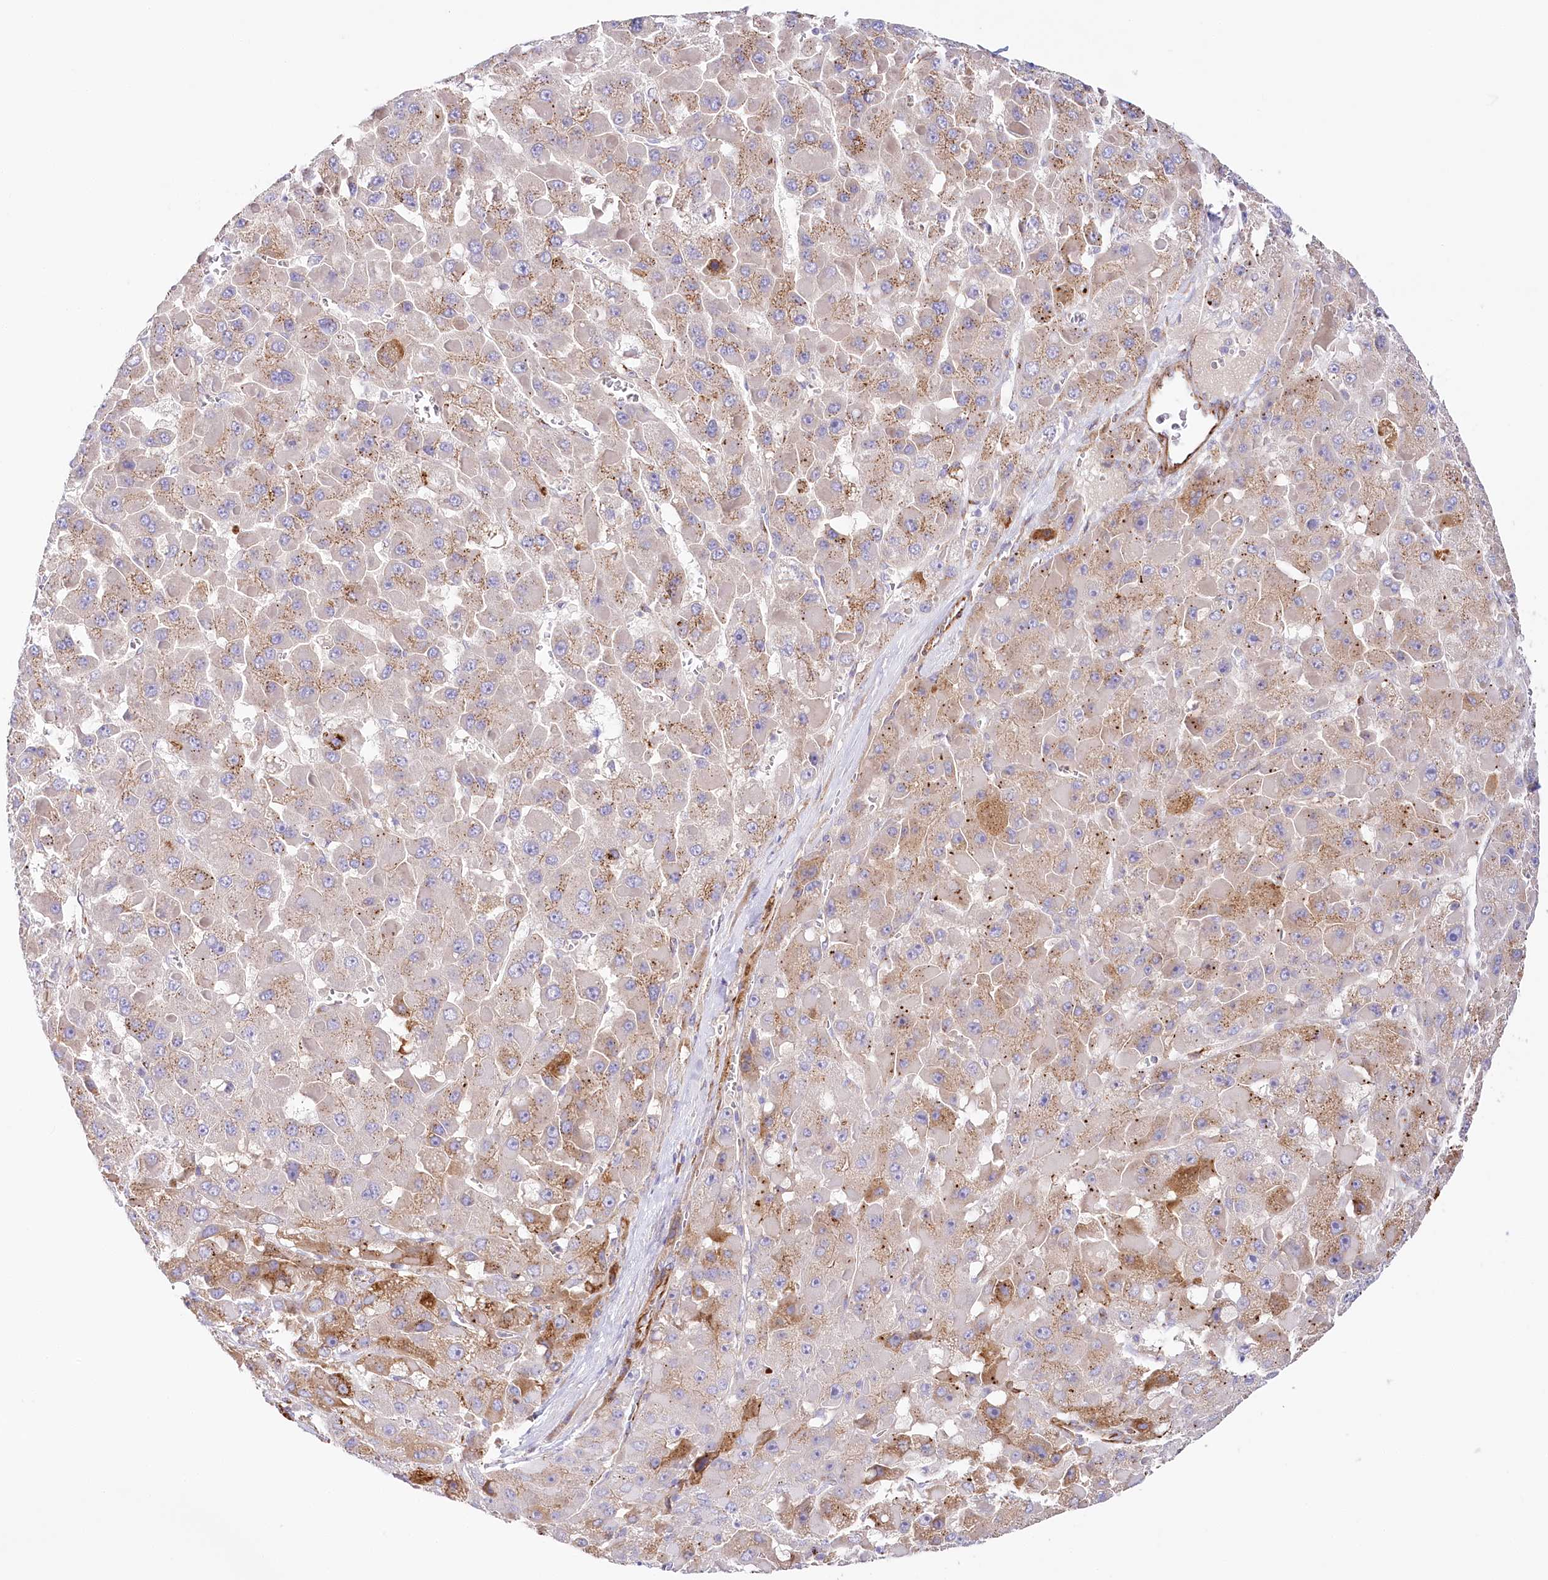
{"staining": {"intensity": "moderate", "quantity": "25%-75%", "location": "cytoplasmic/membranous"}, "tissue": "liver cancer", "cell_type": "Tumor cells", "image_type": "cancer", "snomed": [{"axis": "morphology", "description": "Carcinoma, Hepatocellular, NOS"}, {"axis": "topography", "description": "Liver"}], "caption": "Immunohistochemistry (IHC) (DAB (3,3'-diaminobenzidine)) staining of liver hepatocellular carcinoma demonstrates moderate cytoplasmic/membranous protein positivity in approximately 25%-75% of tumor cells.", "gene": "ABRAXAS2", "patient": {"sex": "female", "age": 73}}